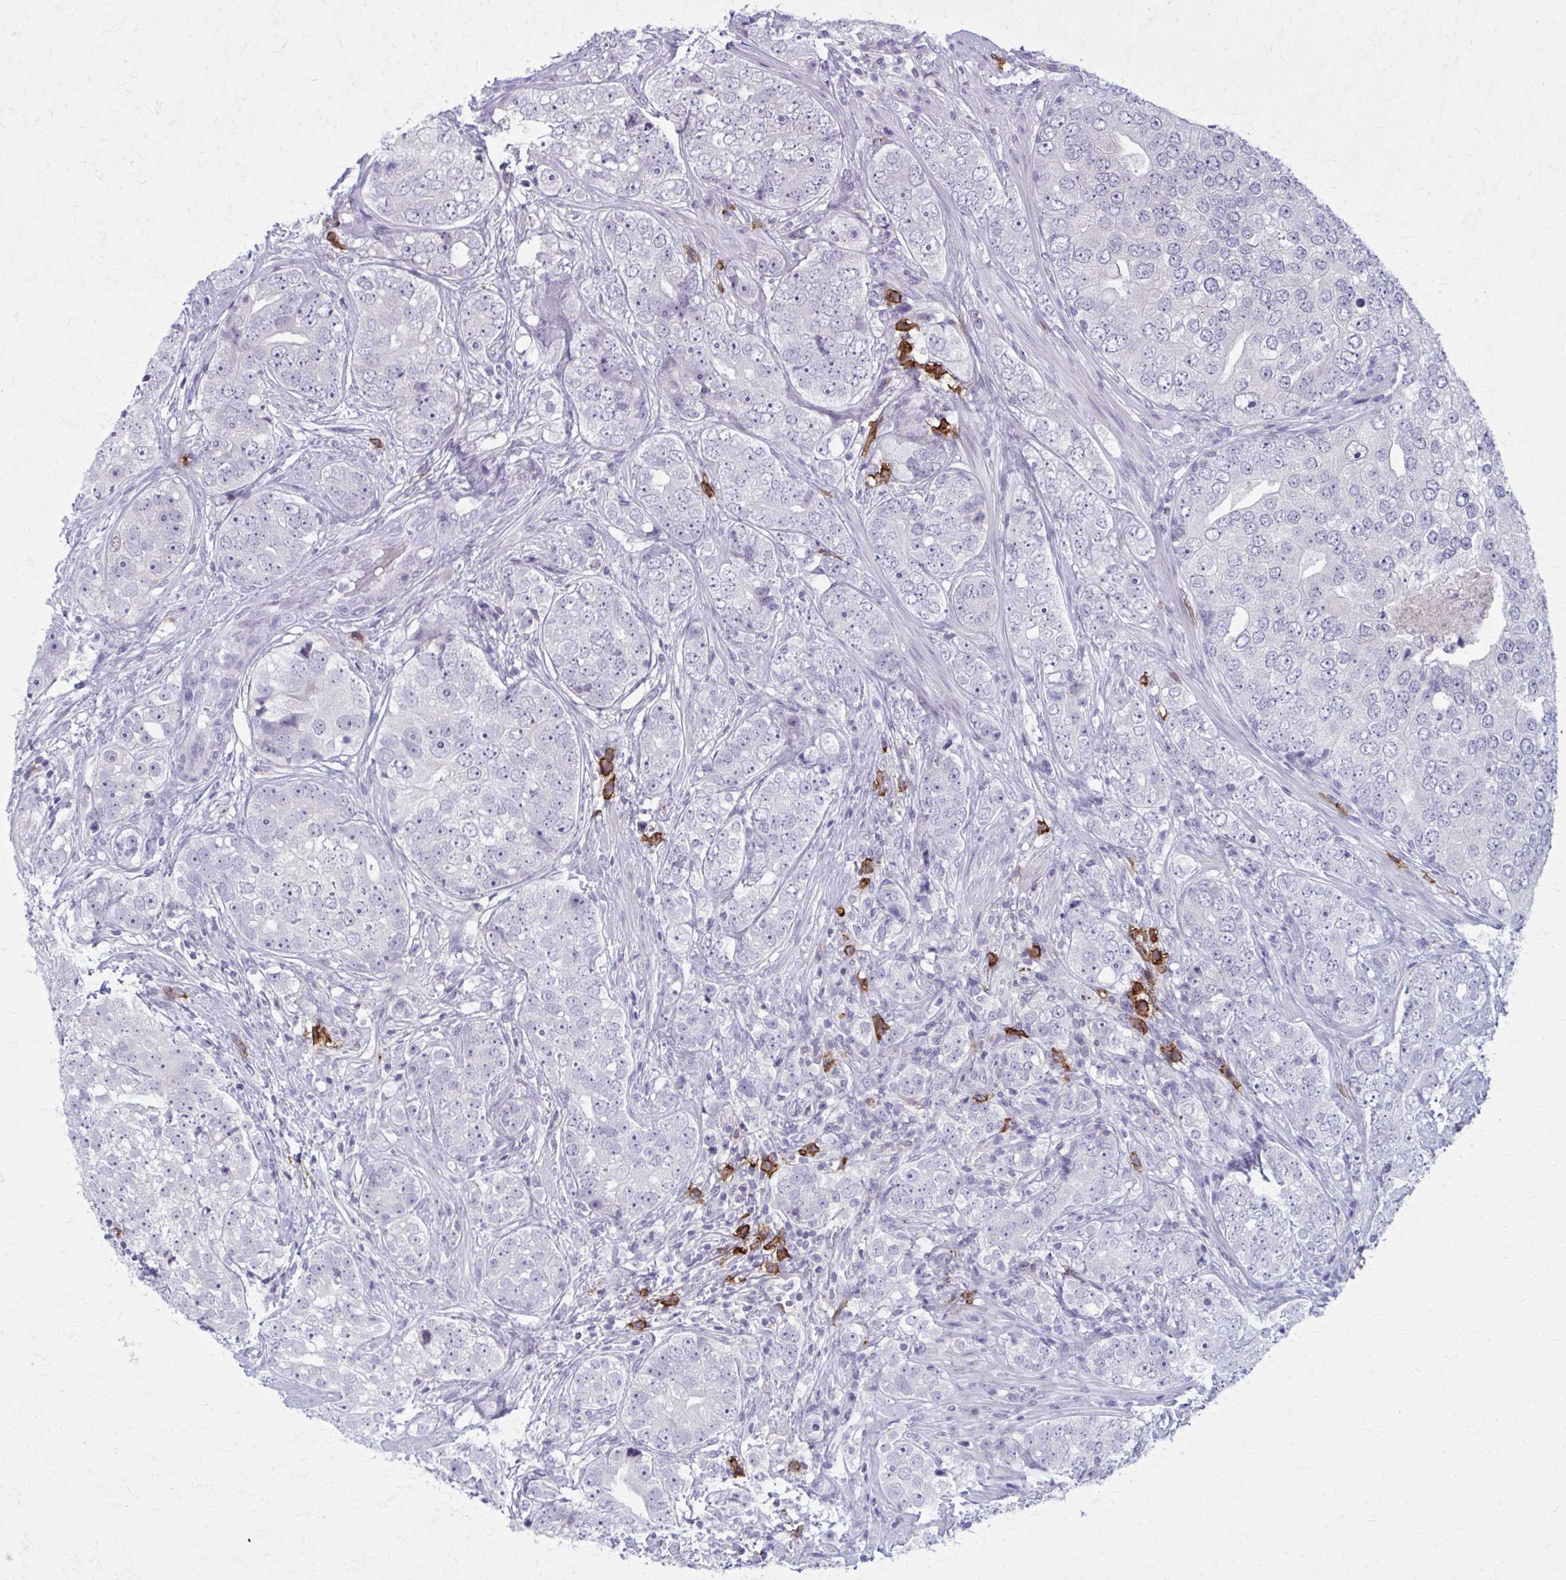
{"staining": {"intensity": "negative", "quantity": "none", "location": "none"}, "tissue": "prostate cancer", "cell_type": "Tumor cells", "image_type": "cancer", "snomed": [{"axis": "morphology", "description": "Adenocarcinoma, High grade"}, {"axis": "topography", "description": "Prostate"}], "caption": "Immunohistochemistry of human adenocarcinoma (high-grade) (prostate) shows no expression in tumor cells. (Stains: DAB immunohistochemistry (IHC) with hematoxylin counter stain, Microscopy: brightfield microscopy at high magnification).", "gene": "CD38", "patient": {"sex": "male", "age": 60}}